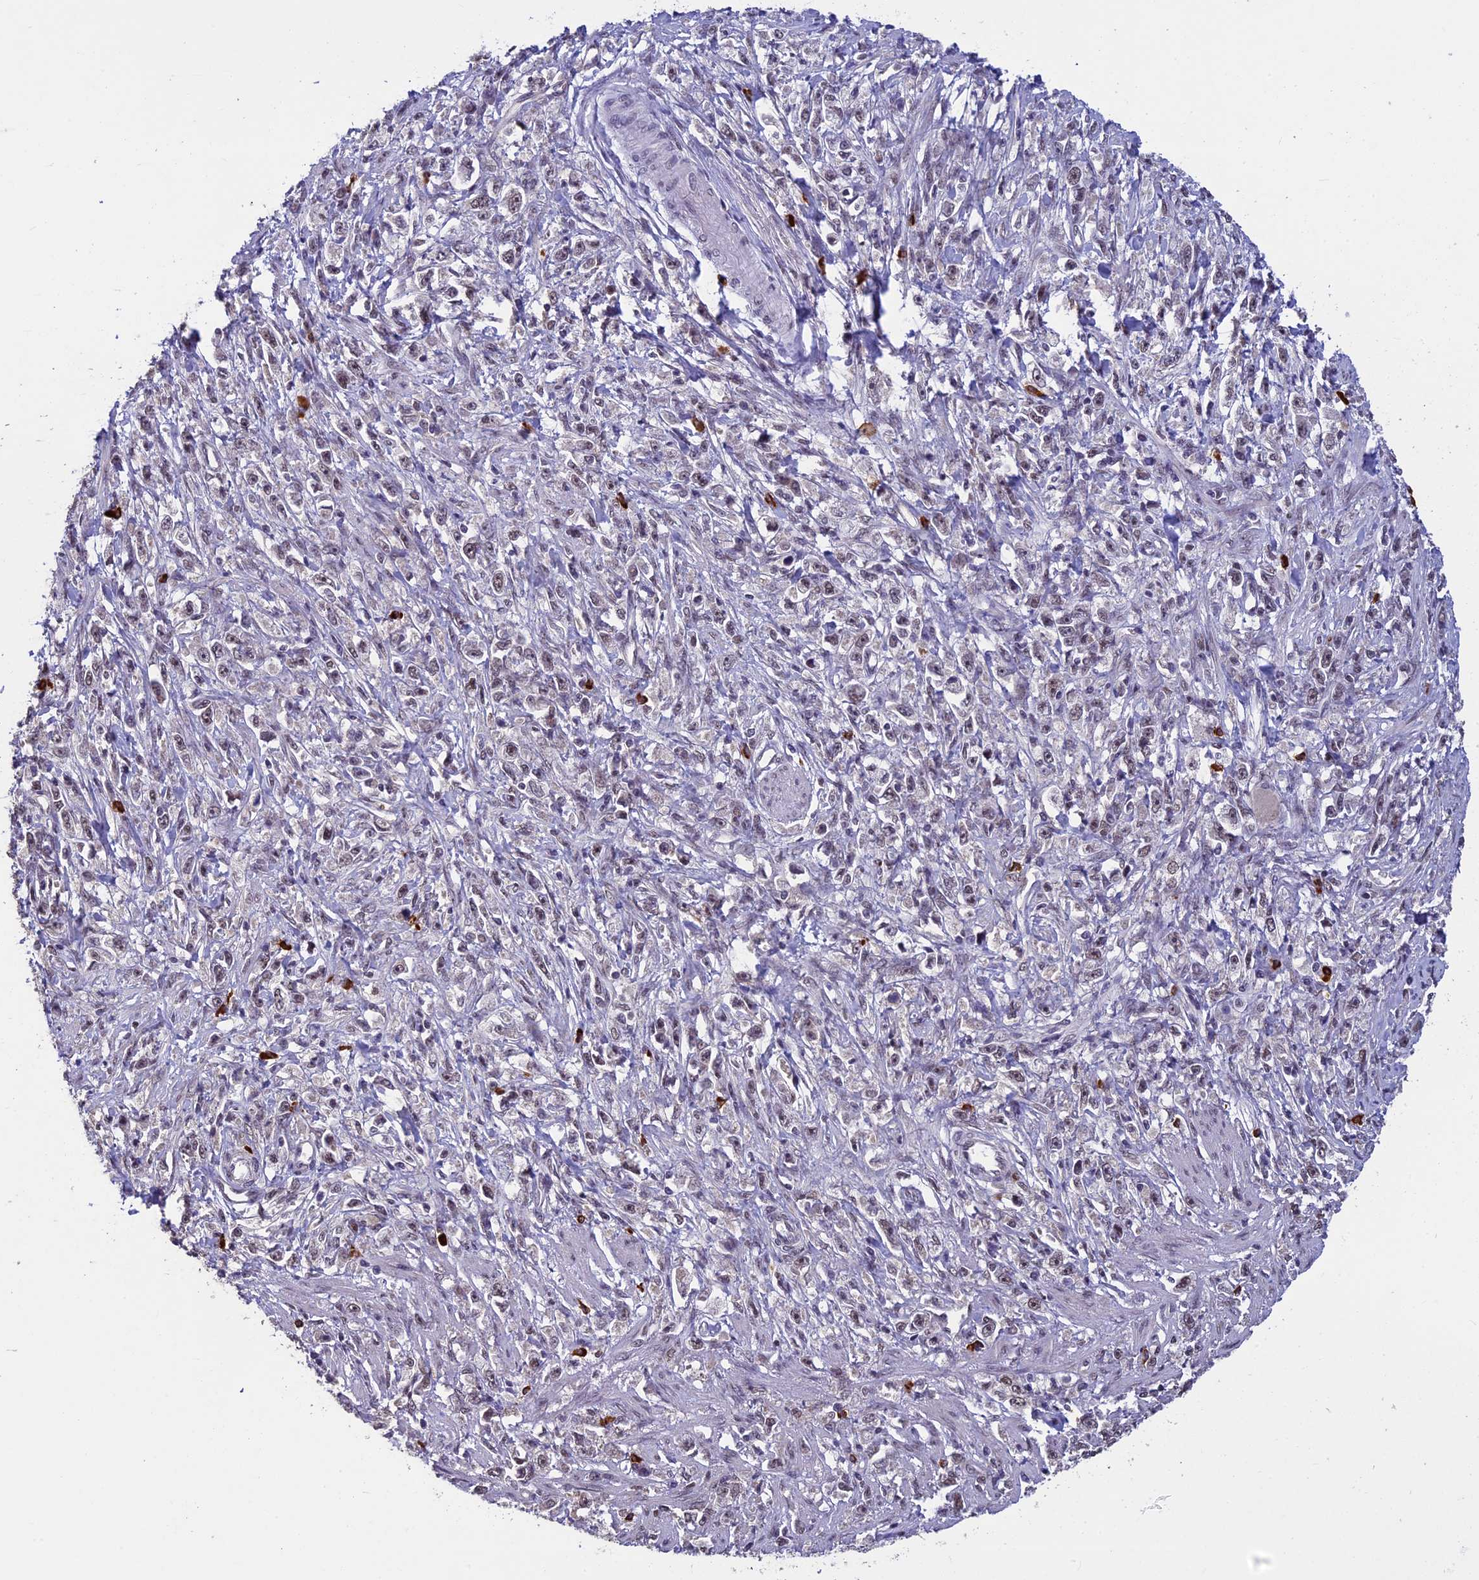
{"staining": {"intensity": "negative", "quantity": "none", "location": "none"}, "tissue": "stomach cancer", "cell_type": "Tumor cells", "image_type": "cancer", "snomed": [{"axis": "morphology", "description": "Adenocarcinoma, NOS"}, {"axis": "topography", "description": "Stomach"}], "caption": "Stomach adenocarcinoma was stained to show a protein in brown. There is no significant expression in tumor cells.", "gene": "RNF40", "patient": {"sex": "female", "age": 59}}